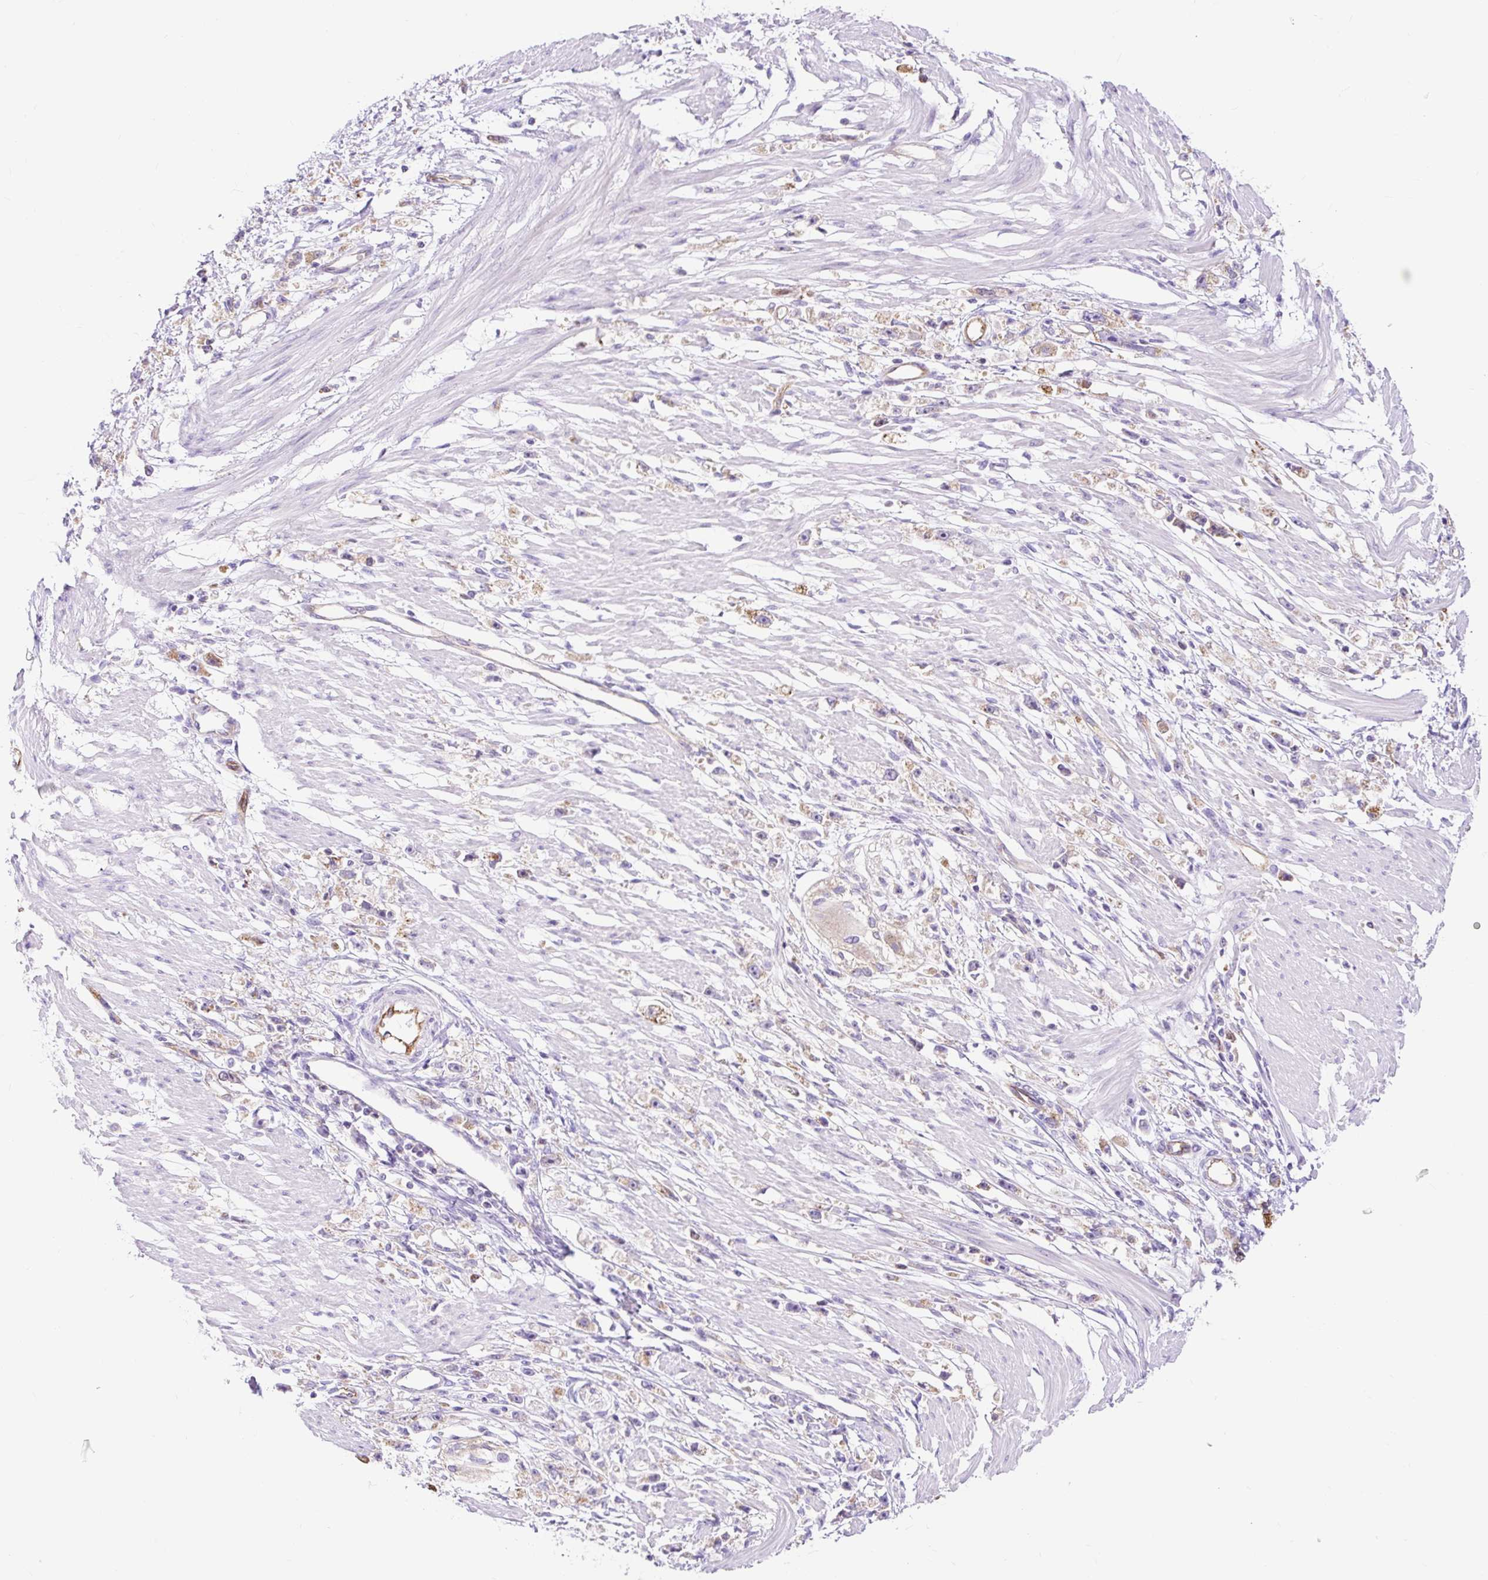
{"staining": {"intensity": "weak", "quantity": "25%-75%", "location": "cytoplasmic/membranous"}, "tissue": "stomach cancer", "cell_type": "Tumor cells", "image_type": "cancer", "snomed": [{"axis": "morphology", "description": "Adenocarcinoma, NOS"}, {"axis": "topography", "description": "Stomach"}], "caption": "Protein staining of stomach cancer tissue shows weak cytoplasmic/membranous positivity in approximately 25%-75% of tumor cells. Using DAB (3,3'-diaminobenzidine) (brown) and hematoxylin (blue) stains, captured at high magnification using brightfield microscopy.", "gene": "HIP1R", "patient": {"sex": "female", "age": 59}}